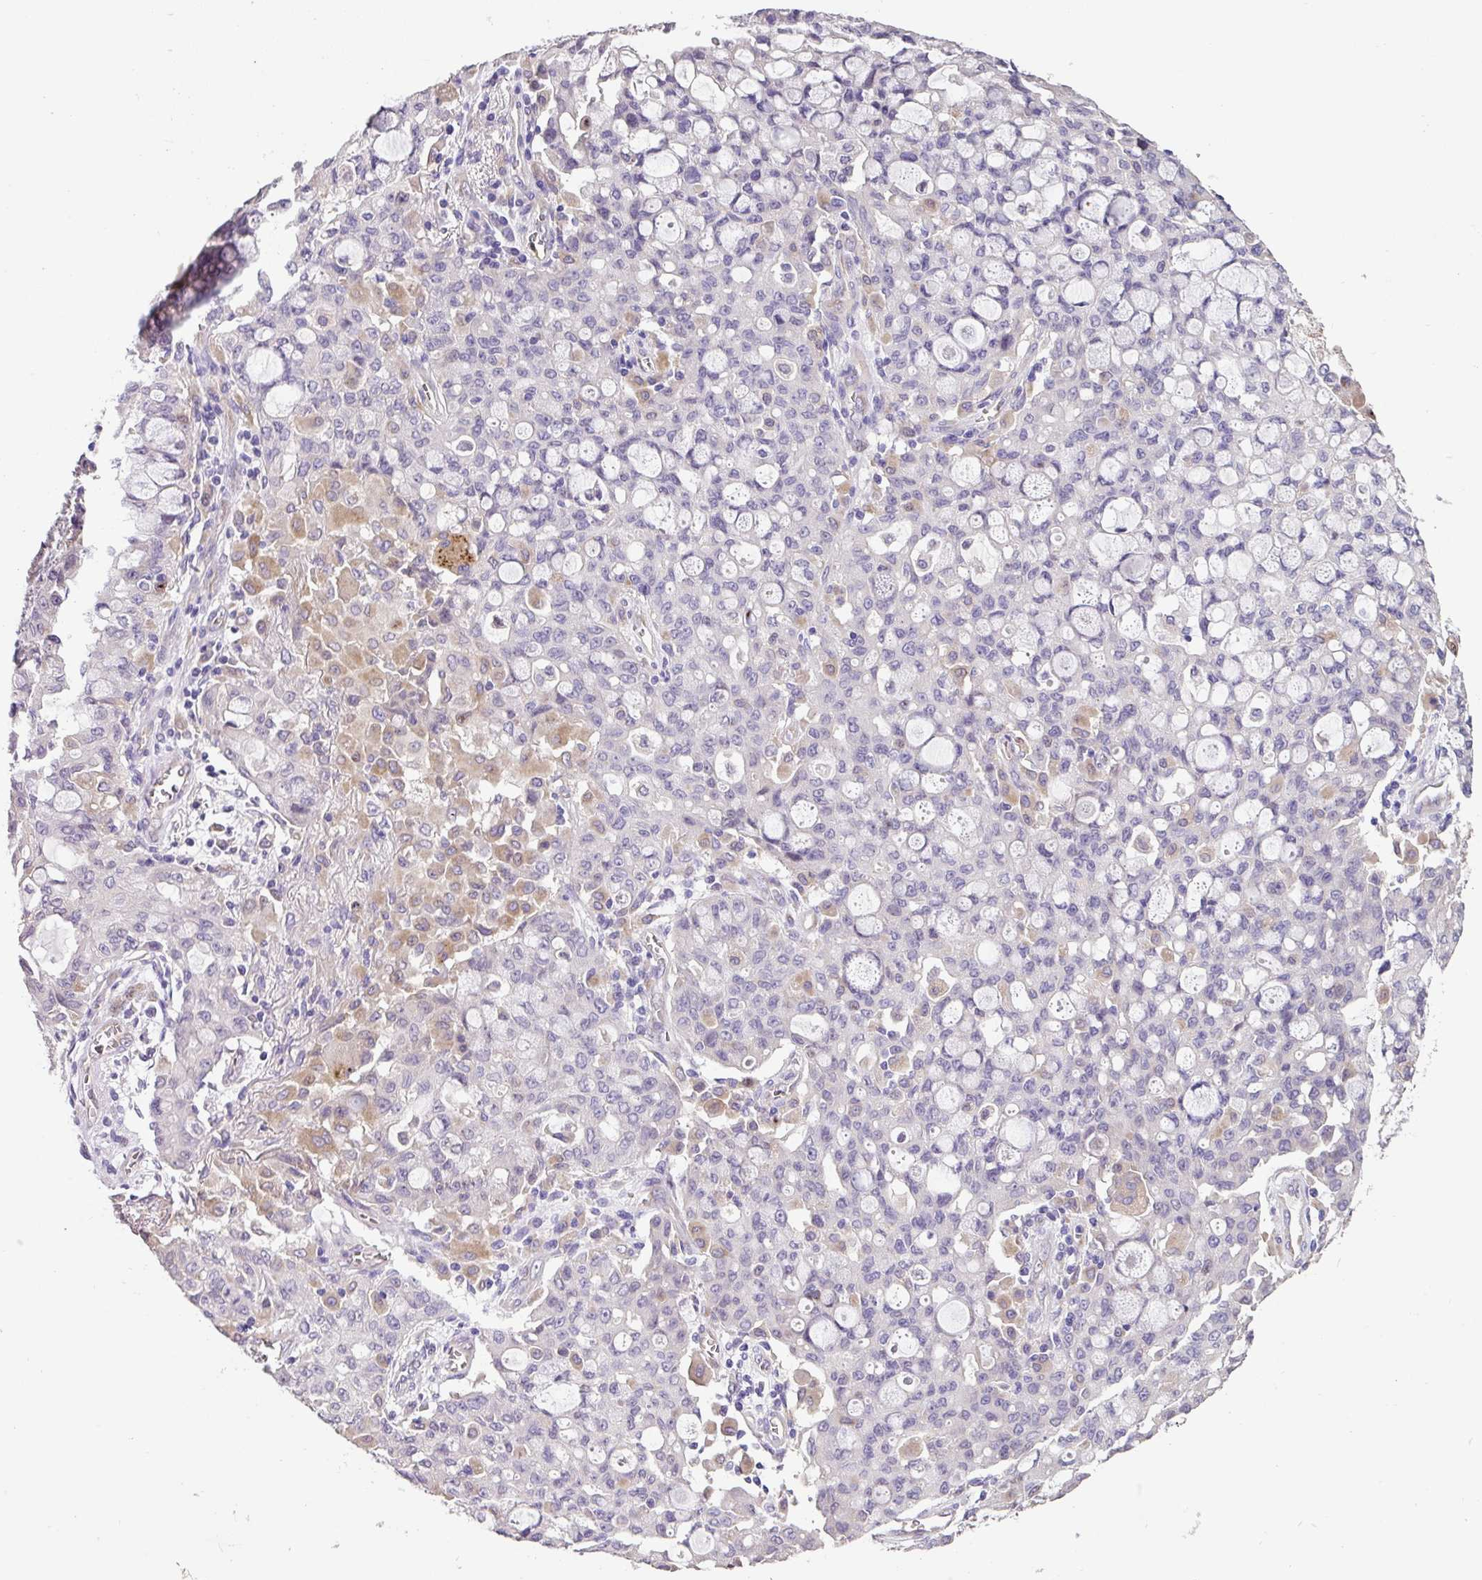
{"staining": {"intensity": "weak", "quantity": "<25%", "location": "cytoplasmic/membranous"}, "tissue": "lung cancer", "cell_type": "Tumor cells", "image_type": "cancer", "snomed": [{"axis": "morphology", "description": "Adenocarcinoma, NOS"}, {"axis": "topography", "description": "Lung"}], "caption": "Immunohistochemistry micrograph of neoplastic tissue: lung cancer stained with DAB (3,3'-diaminobenzidine) displays no significant protein expression in tumor cells.", "gene": "ZG16", "patient": {"sex": "female", "age": 44}}